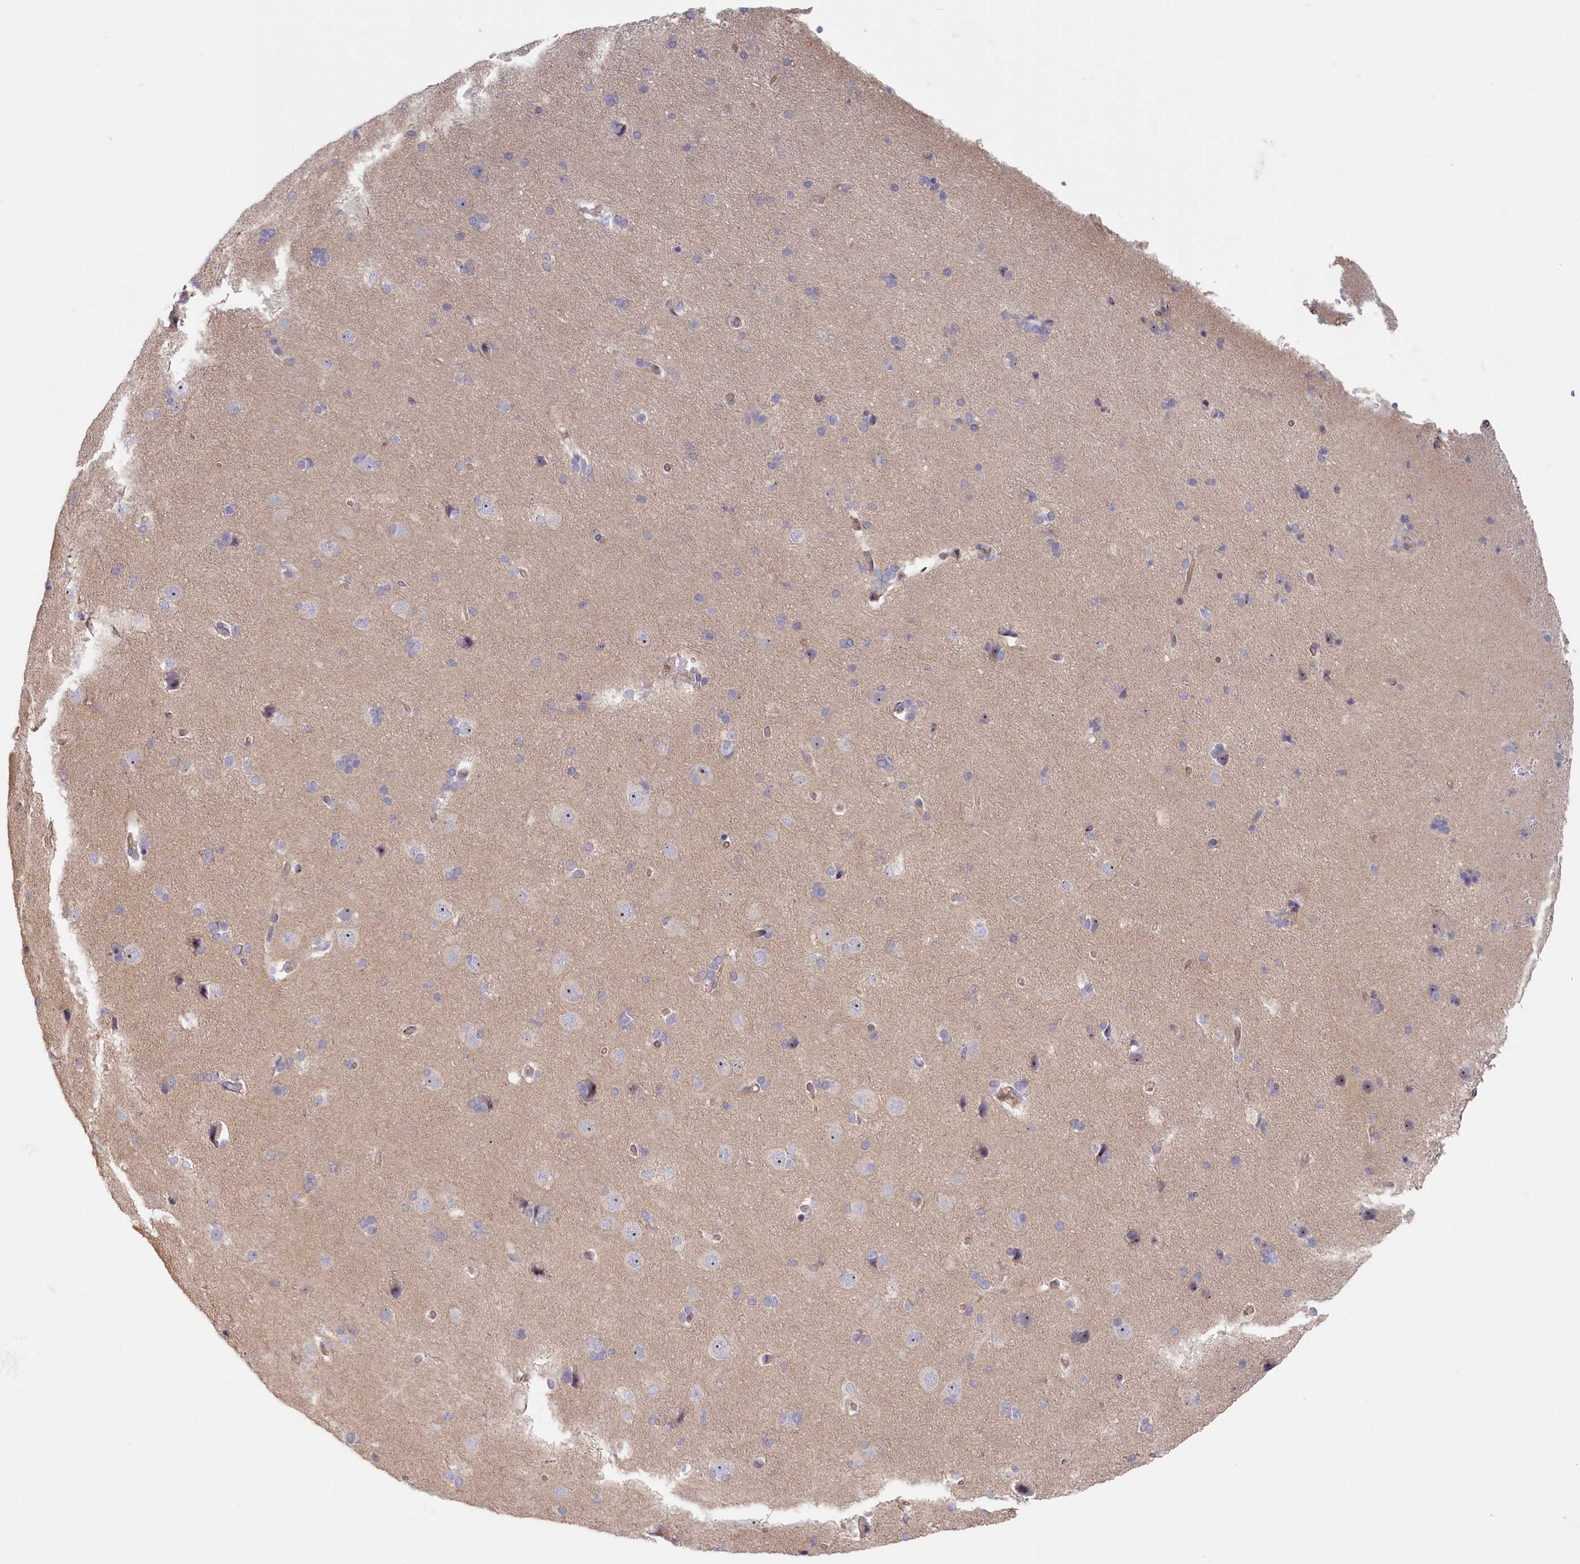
{"staining": {"intensity": "moderate", "quantity": ">75%", "location": "cytoplasmic/membranous"}, "tissue": "cerebral cortex", "cell_type": "Endothelial cells", "image_type": "normal", "snomed": [{"axis": "morphology", "description": "Normal tissue, NOS"}, {"axis": "topography", "description": "Cerebral cortex"}], "caption": "Immunohistochemical staining of normal cerebral cortex demonstrates moderate cytoplasmic/membranous protein expression in approximately >75% of endothelial cells.", "gene": "INTS4", "patient": {"sex": "male", "age": 62}}